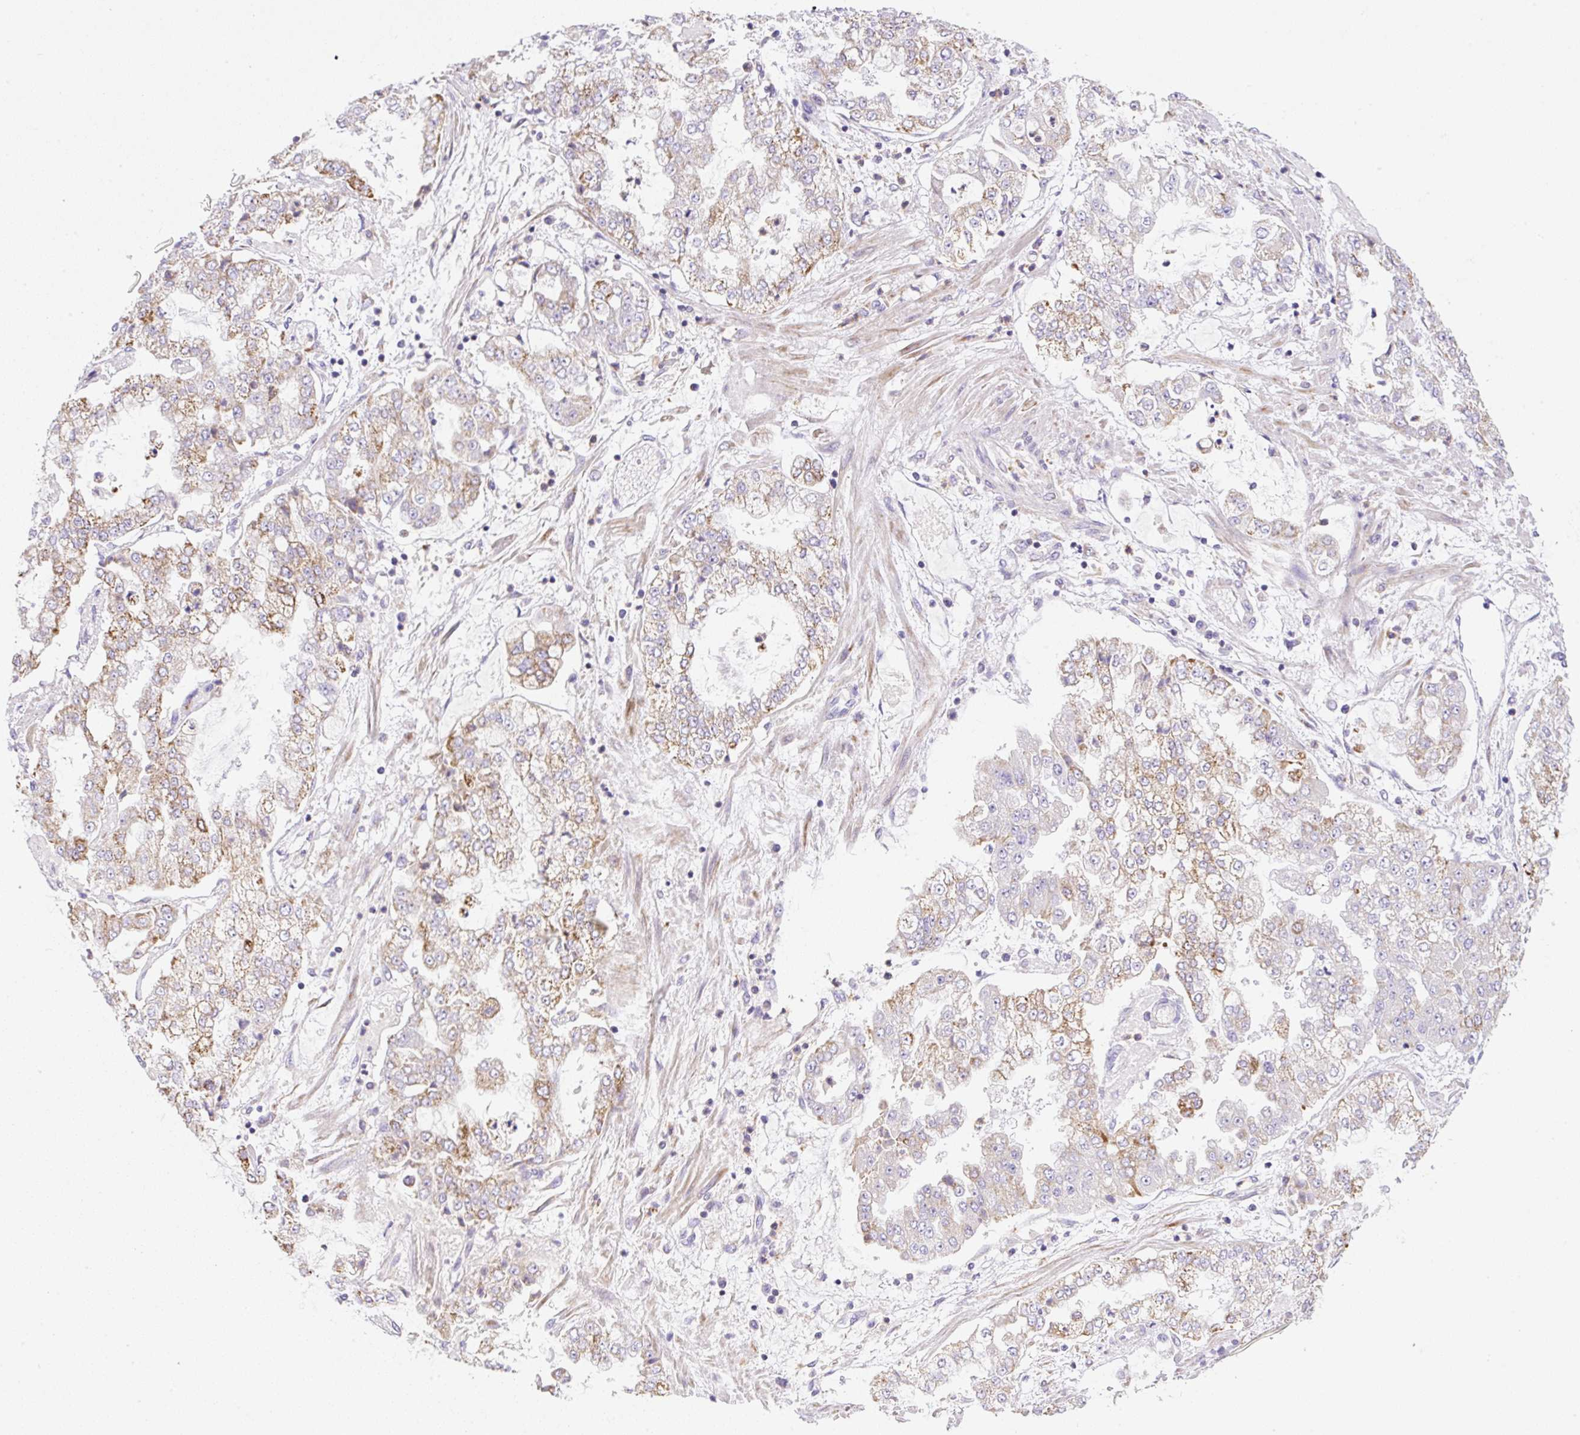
{"staining": {"intensity": "moderate", "quantity": "<25%", "location": "cytoplasmic/membranous"}, "tissue": "stomach cancer", "cell_type": "Tumor cells", "image_type": "cancer", "snomed": [{"axis": "morphology", "description": "Adenocarcinoma, NOS"}, {"axis": "topography", "description": "Stomach"}], "caption": "Immunohistochemical staining of human stomach cancer (adenocarcinoma) reveals low levels of moderate cytoplasmic/membranous positivity in approximately <25% of tumor cells. The protein is shown in brown color, while the nuclei are stained blue.", "gene": "NF1", "patient": {"sex": "male", "age": 76}}